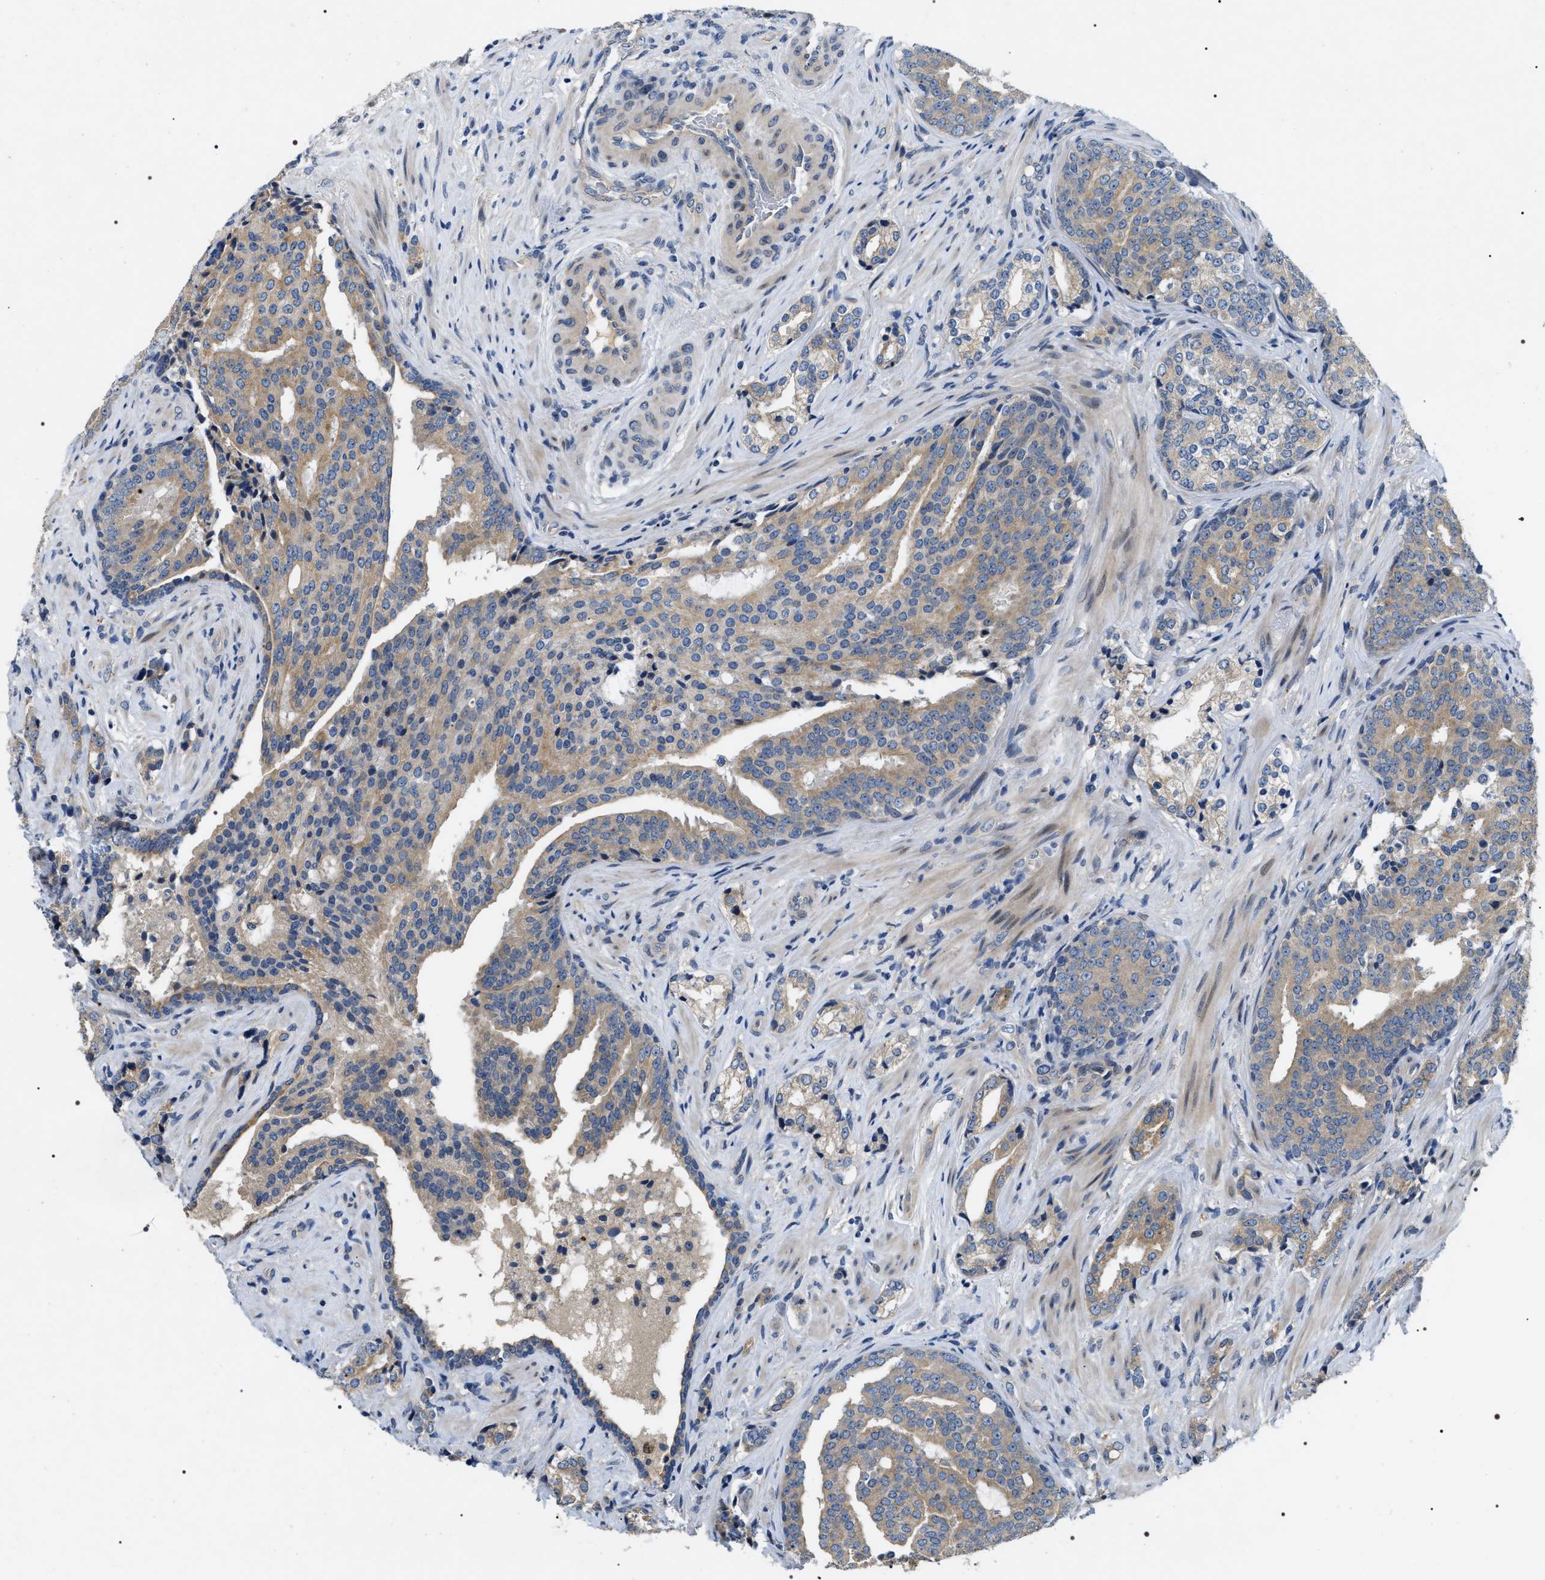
{"staining": {"intensity": "weak", "quantity": ">75%", "location": "cytoplasmic/membranous"}, "tissue": "prostate cancer", "cell_type": "Tumor cells", "image_type": "cancer", "snomed": [{"axis": "morphology", "description": "Adenocarcinoma, High grade"}, {"axis": "topography", "description": "Prostate"}], "caption": "Tumor cells display low levels of weak cytoplasmic/membranous expression in approximately >75% of cells in human prostate adenocarcinoma (high-grade). (Stains: DAB in brown, nuclei in blue, Microscopy: brightfield microscopy at high magnification).", "gene": "IFT81", "patient": {"sex": "male", "age": 71}}